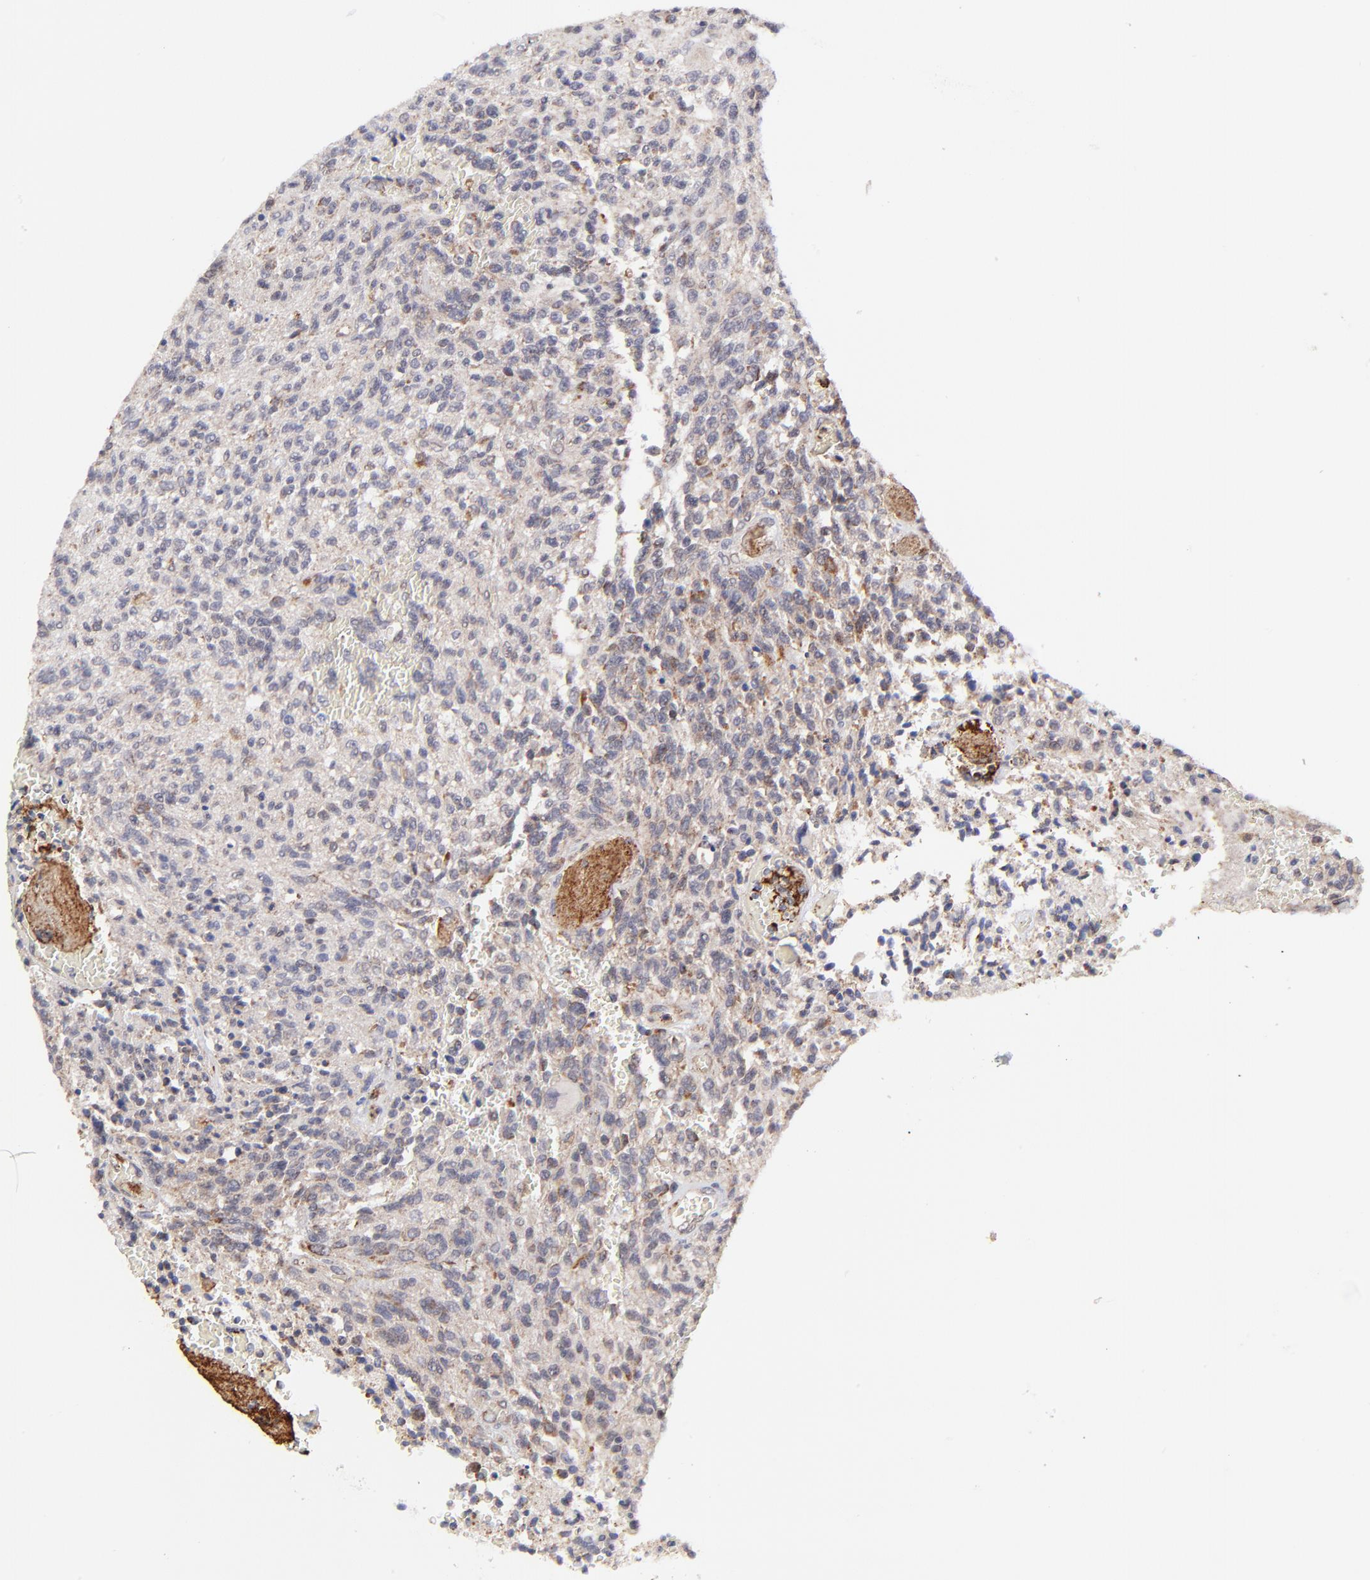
{"staining": {"intensity": "moderate", "quantity": "<25%", "location": "cytoplasmic/membranous"}, "tissue": "glioma", "cell_type": "Tumor cells", "image_type": "cancer", "snomed": [{"axis": "morphology", "description": "Normal tissue, NOS"}, {"axis": "morphology", "description": "Glioma, malignant, High grade"}, {"axis": "topography", "description": "Cerebral cortex"}], "caption": "Protein staining reveals moderate cytoplasmic/membranous staining in approximately <25% of tumor cells in malignant glioma (high-grade). The staining is performed using DAB (3,3'-diaminobenzidine) brown chromogen to label protein expression. The nuclei are counter-stained blue using hematoxylin.", "gene": "MAP2K7", "patient": {"sex": "male", "age": 56}}